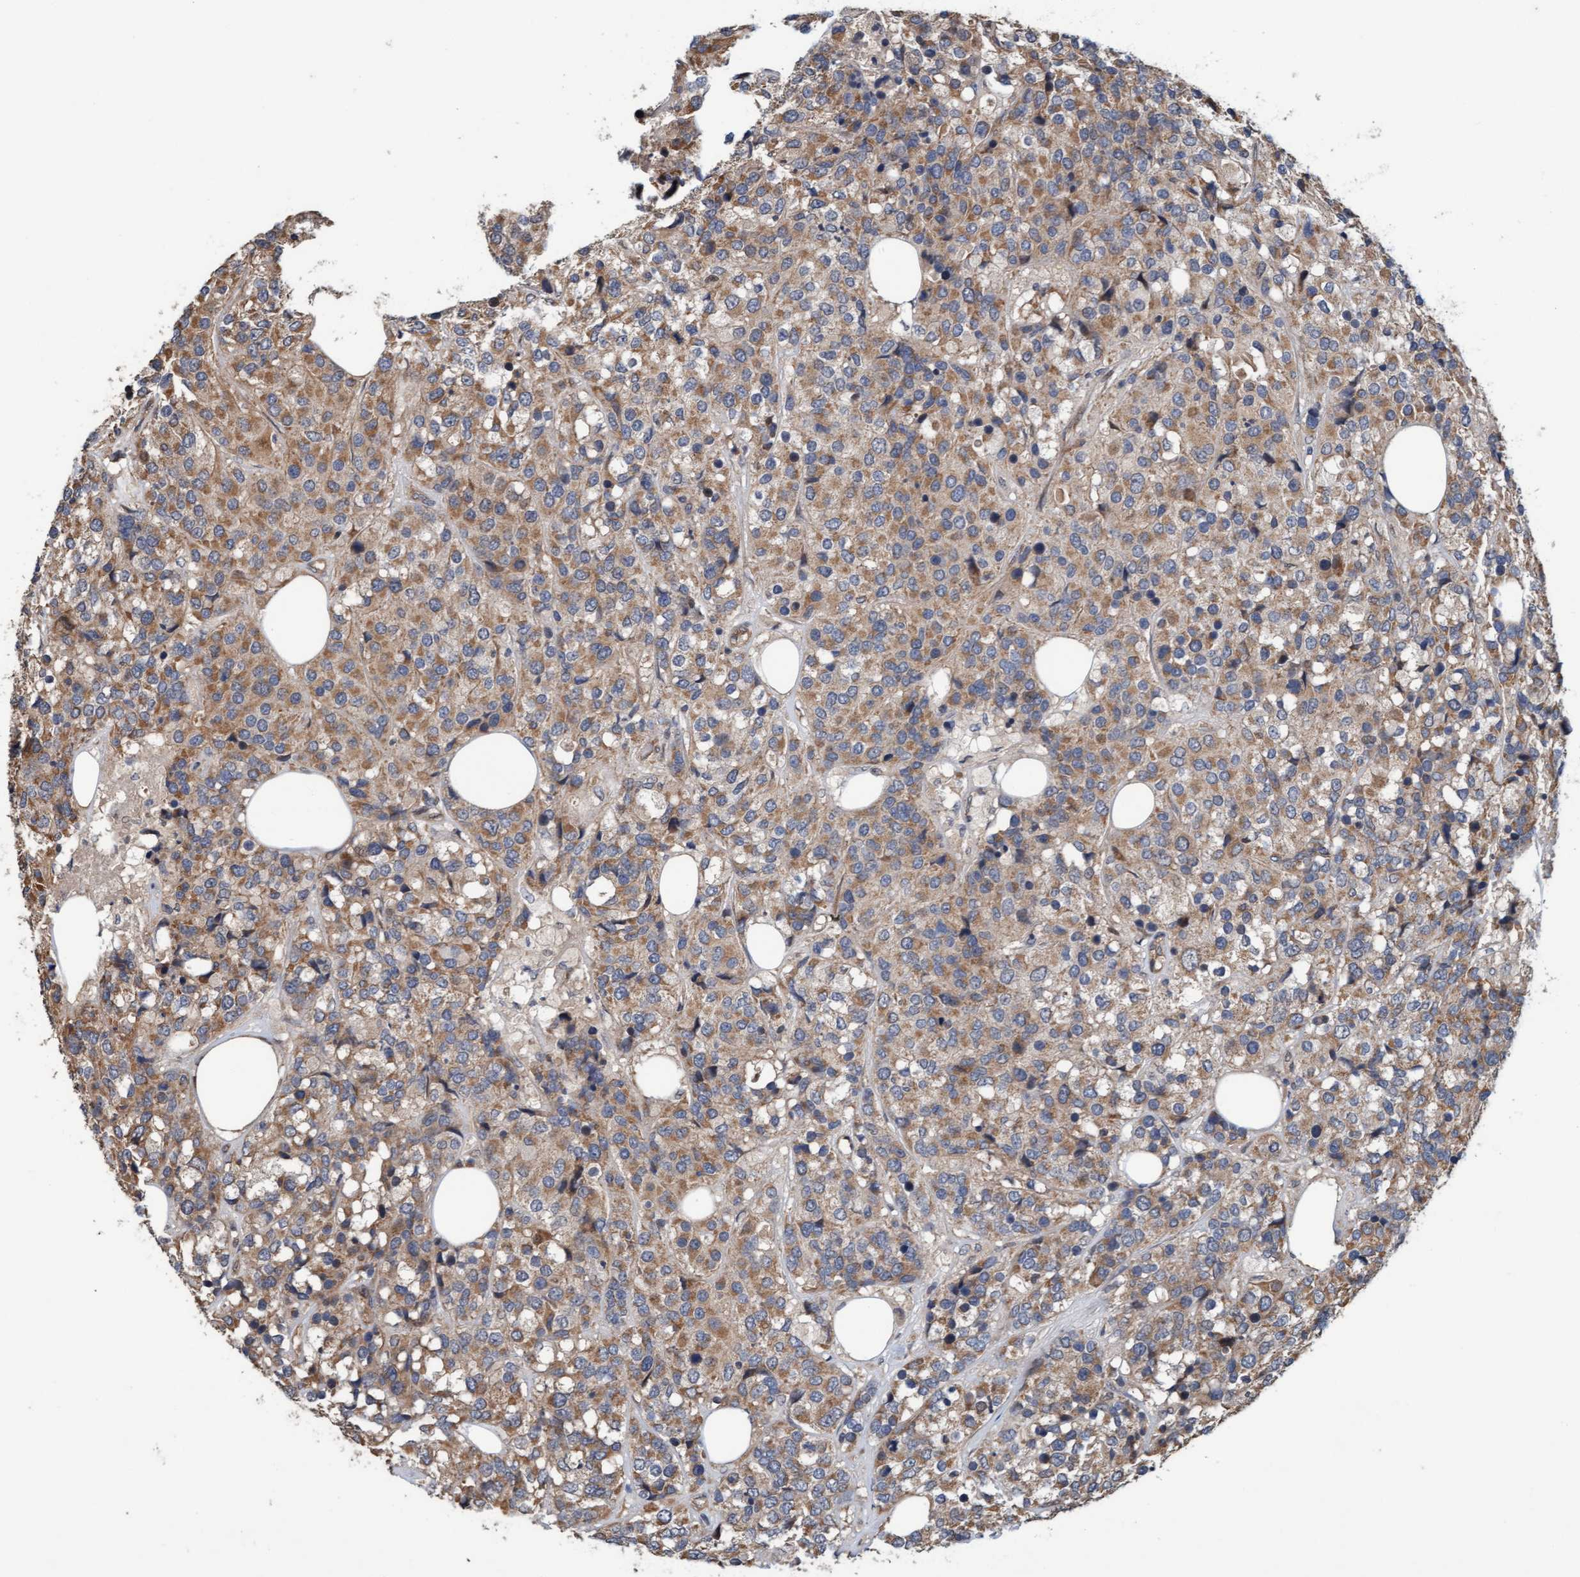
{"staining": {"intensity": "moderate", "quantity": ">75%", "location": "cytoplasmic/membranous"}, "tissue": "breast cancer", "cell_type": "Tumor cells", "image_type": "cancer", "snomed": [{"axis": "morphology", "description": "Lobular carcinoma"}, {"axis": "topography", "description": "Breast"}], "caption": "Approximately >75% of tumor cells in human breast cancer (lobular carcinoma) demonstrate moderate cytoplasmic/membranous protein expression as visualized by brown immunohistochemical staining.", "gene": "MLXIP", "patient": {"sex": "female", "age": 59}}